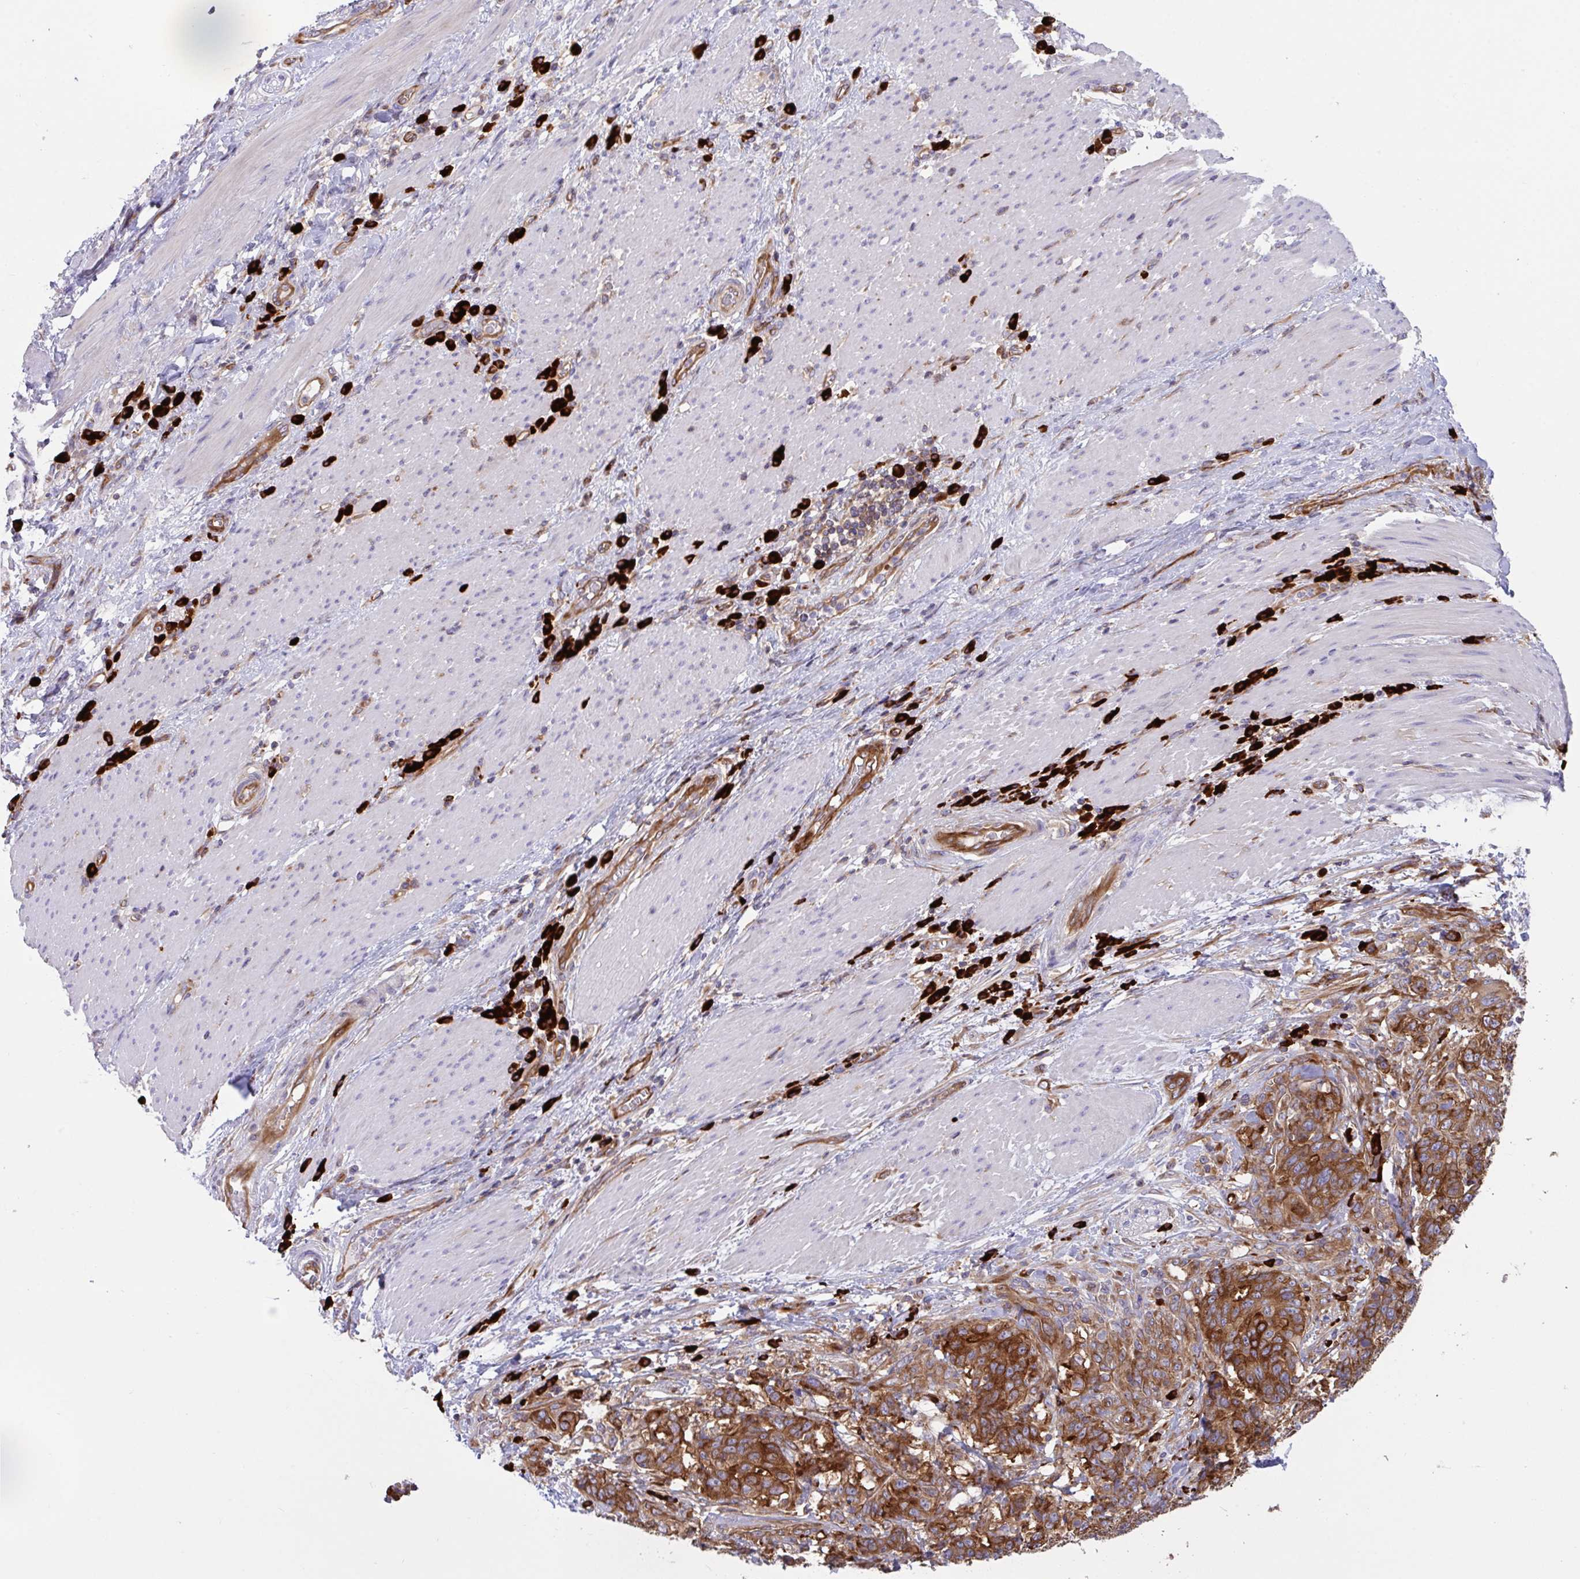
{"staining": {"intensity": "moderate", "quantity": ">75%", "location": "cytoplasmic/membranous"}, "tissue": "stomach cancer", "cell_type": "Tumor cells", "image_type": "cancer", "snomed": [{"axis": "morphology", "description": "Normal tissue, NOS"}, {"axis": "morphology", "description": "Adenocarcinoma, NOS"}, {"axis": "topography", "description": "Stomach"}], "caption": "Stomach cancer stained for a protein (brown) reveals moderate cytoplasmic/membranous positive positivity in about >75% of tumor cells.", "gene": "YARS2", "patient": {"sex": "female", "age": 64}}